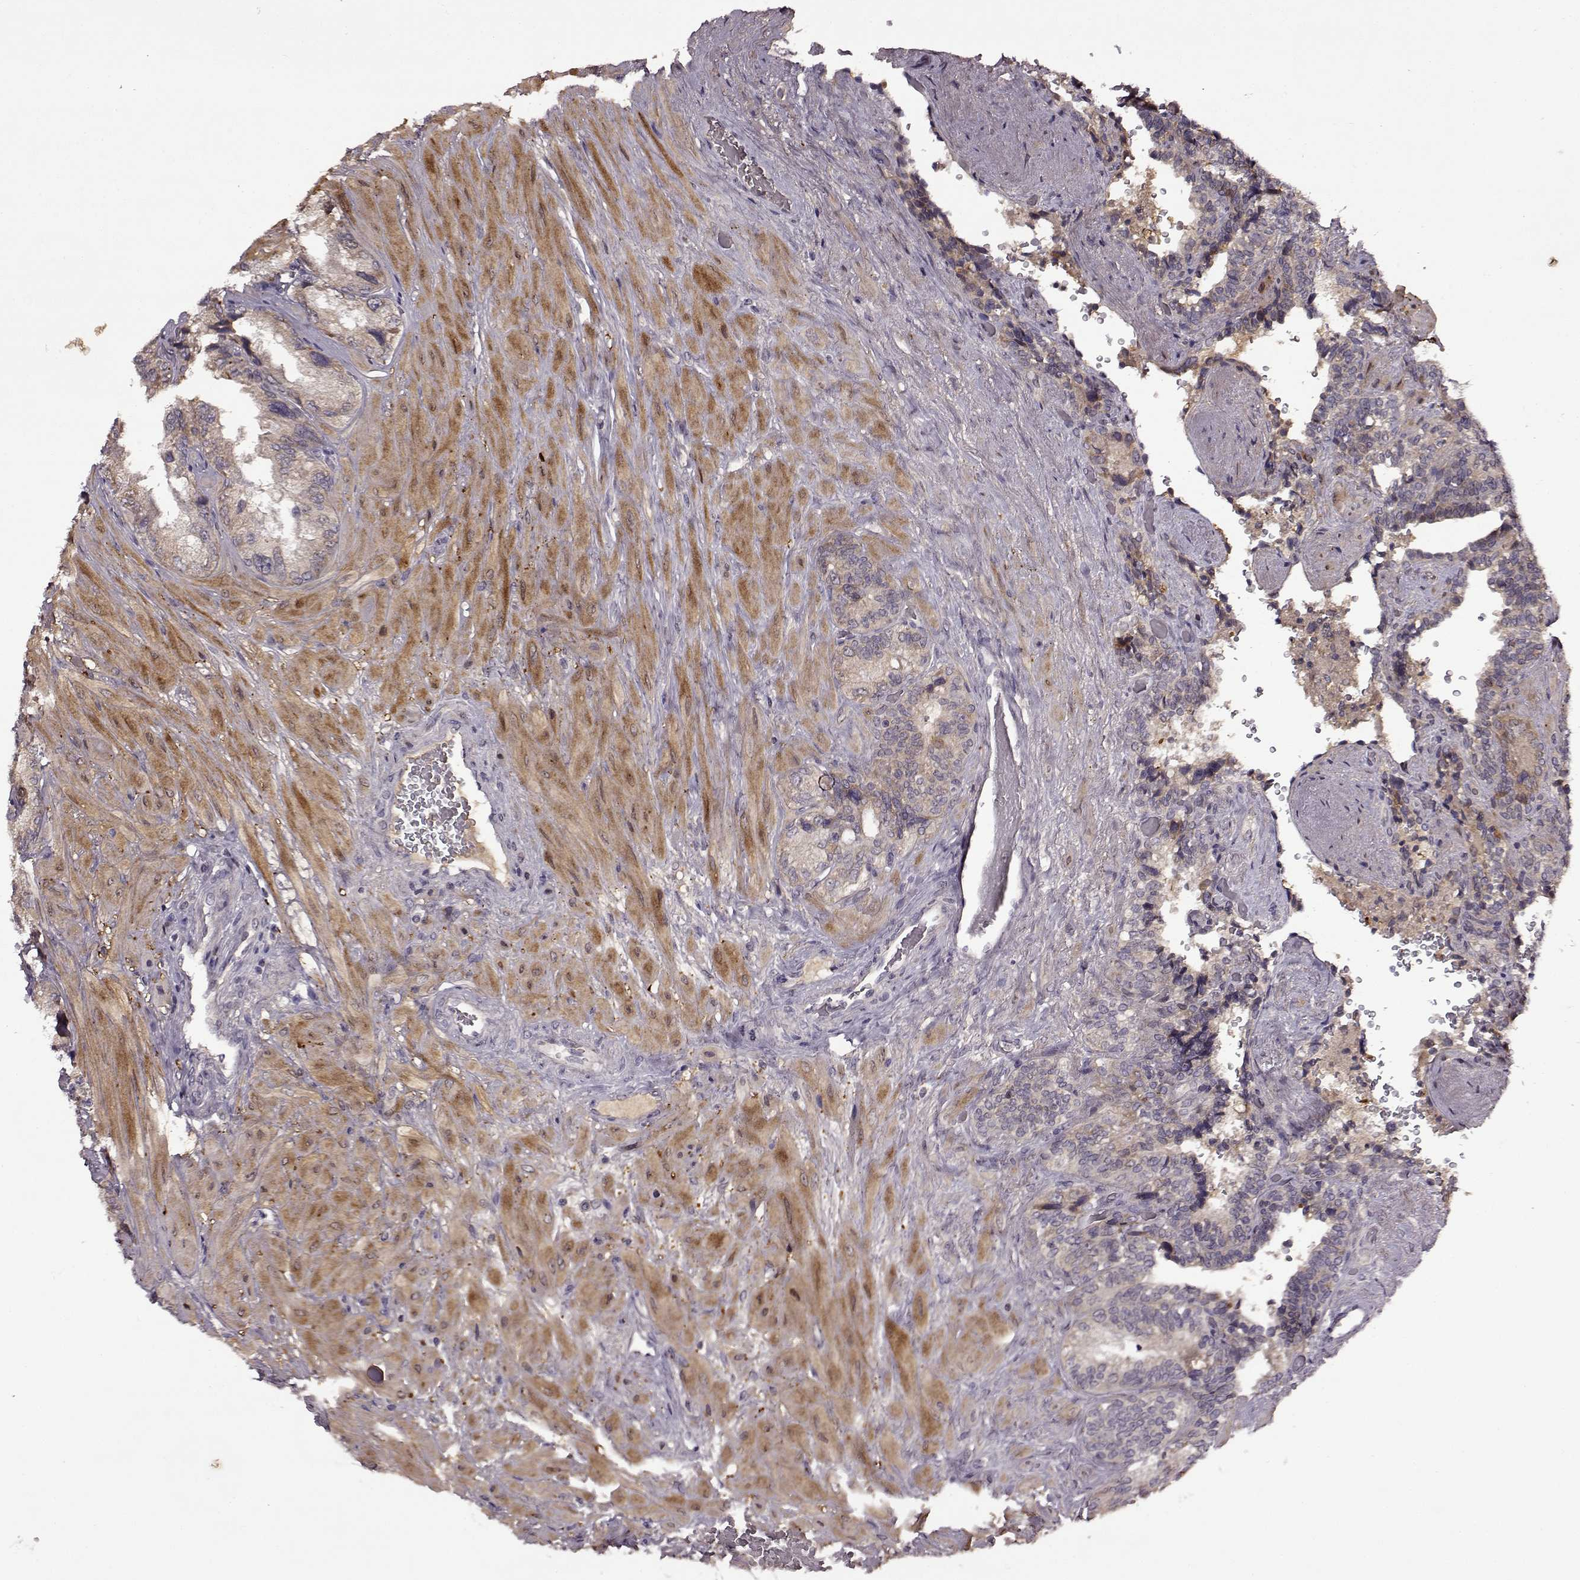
{"staining": {"intensity": "moderate", "quantity": "<25%", "location": "cytoplasmic/membranous"}, "tissue": "seminal vesicle", "cell_type": "Glandular cells", "image_type": "normal", "snomed": [{"axis": "morphology", "description": "Normal tissue, NOS"}, {"axis": "topography", "description": "Seminal veicle"}], "caption": "Seminal vesicle stained with immunohistochemistry reveals moderate cytoplasmic/membranous staining in about <25% of glandular cells.", "gene": "MAIP1", "patient": {"sex": "male", "age": 69}}